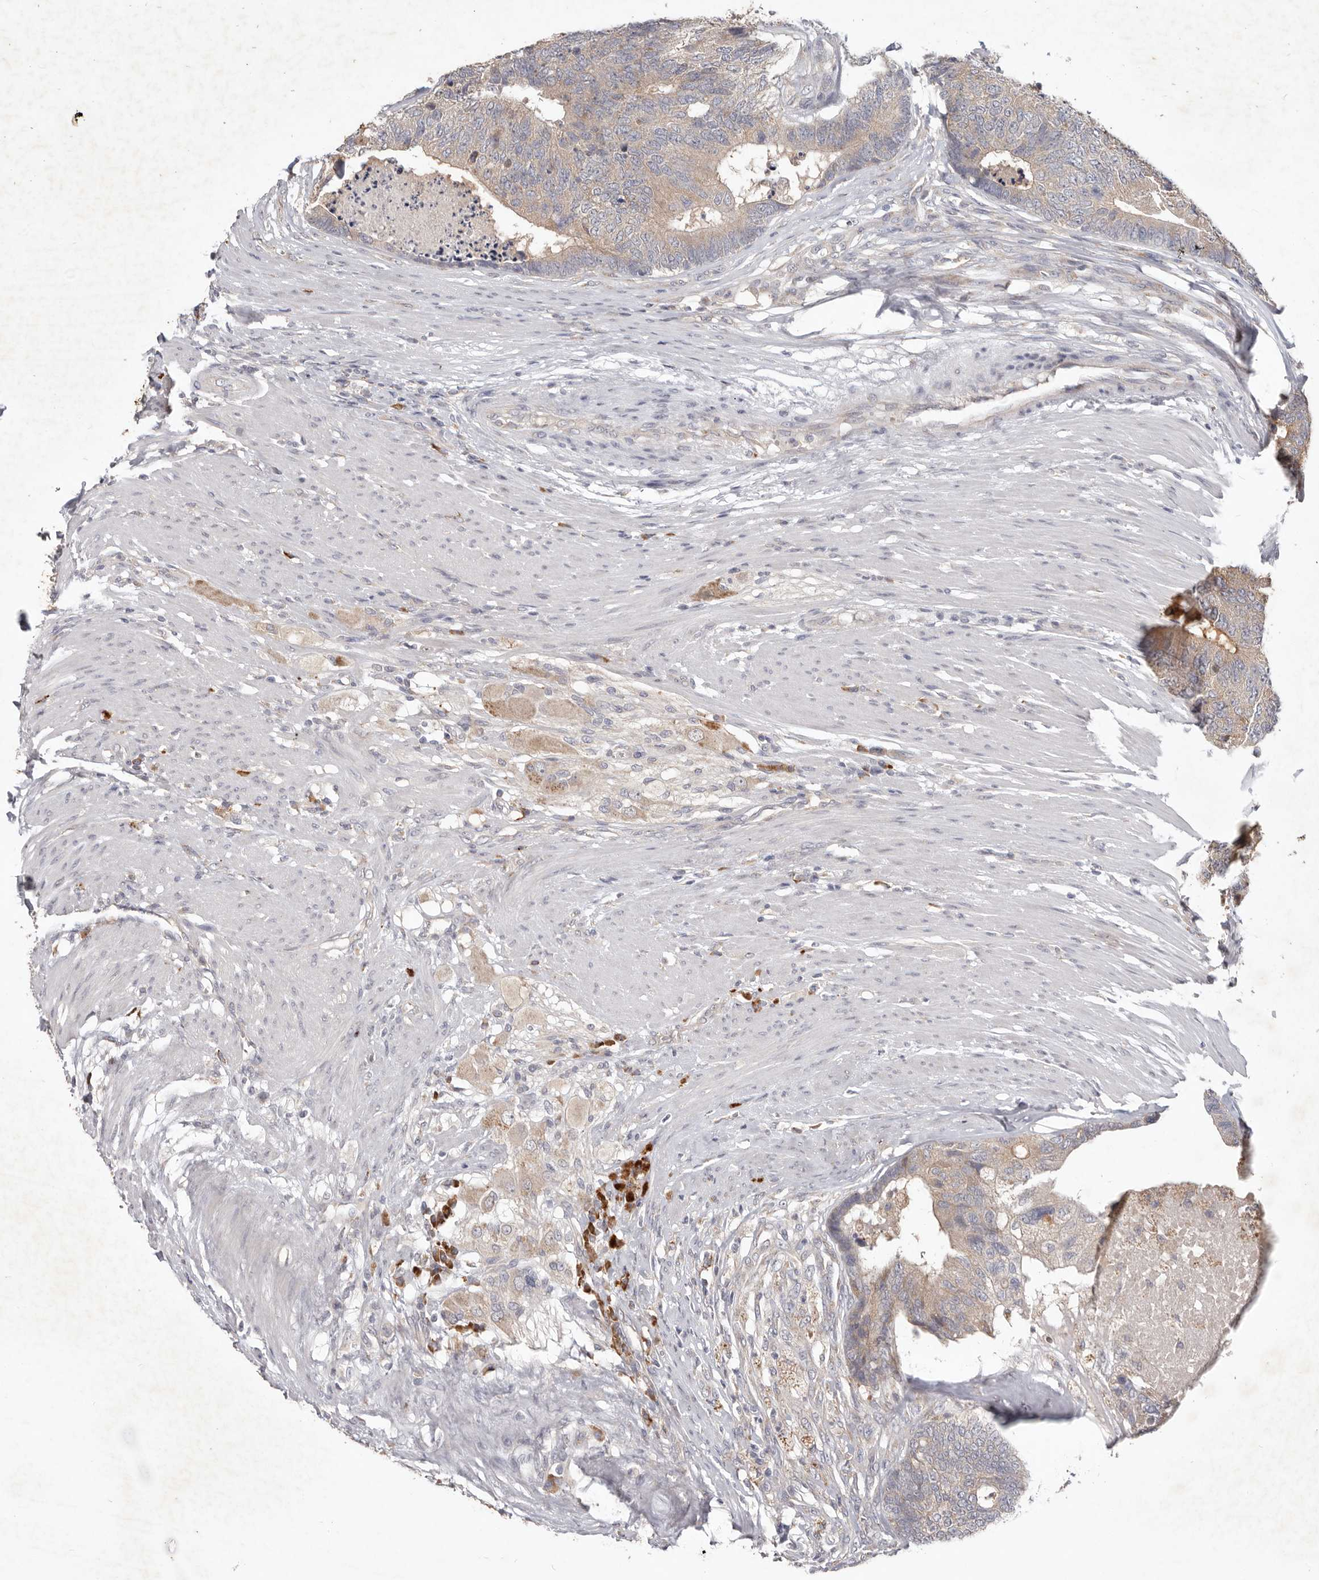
{"staining": {"intensity": "weak", "quantity": "25%-75%", "location": "cytoplasmic/membranous"}, "tissue": "colorectal cancer", "cell_type": "Tumor cells", "image_type": "cancer", "snomed": [{"axis": "morphology", "description": "Adenocarcinoma, NOS"}, {"axis": "topography", "description": "Colon"}], "caption": "Immunohistochemistry of adenocarcinoma (colorectal) demonstrates low levels of weak cytoplasmic/membranous staining in about 25%-75% of tumor cells. The protein is stained brown, and the nuclei are stained in blue (DAB IHC with brightfield microscopy, high magnification).", "gene": "WDR77", "patient": {"sex": "female", "age": 67}}